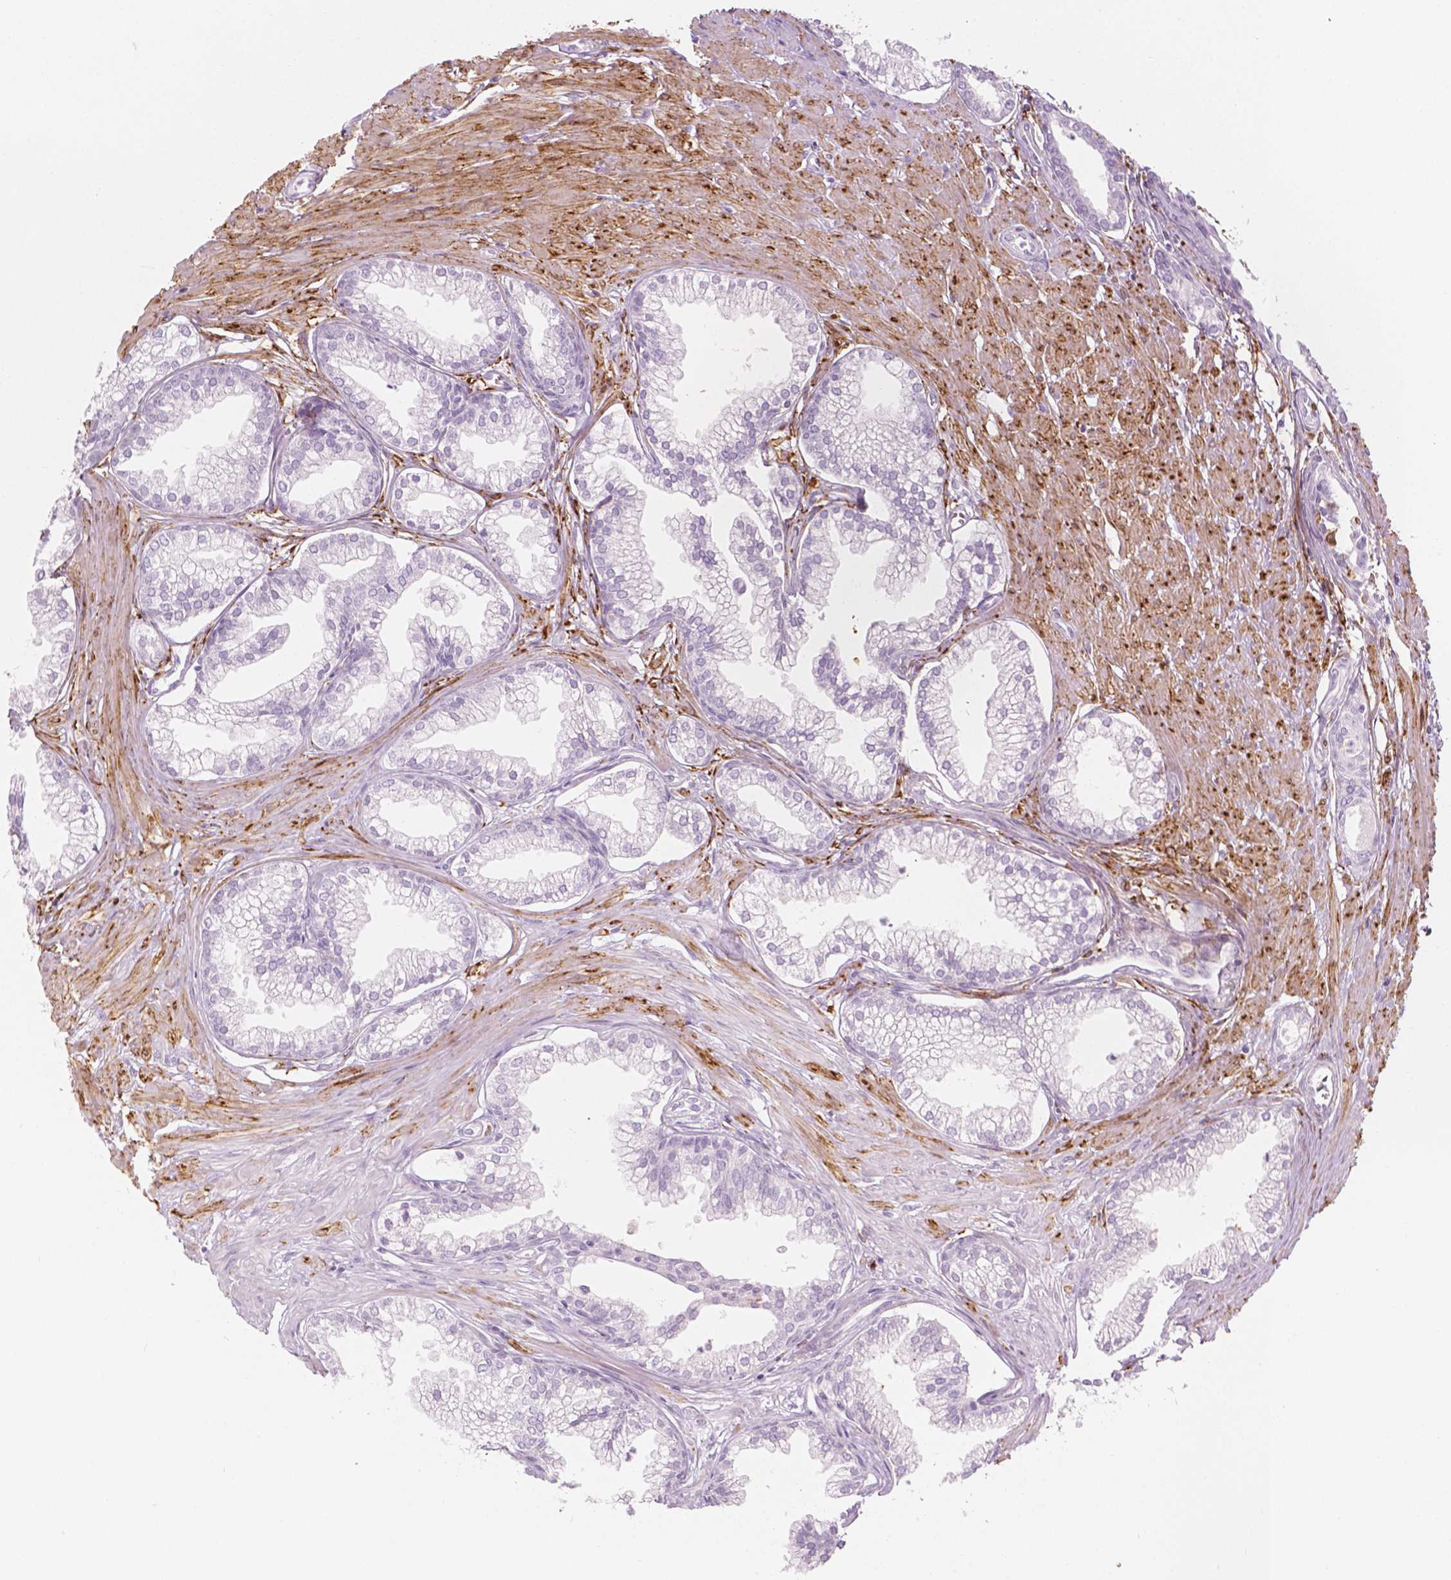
{"staining": {"intensity": "negative", "quantity": "none", "location": "none"}, "tissue": "prostate cancer", "cell_type": "Tumor cells", "image_type": "cancer", "snomed": [{"axis": "morphology", "description": "Adenocarcinoma, NOS"}, {"axis": "topography", "description": "Prostate"}], "caption": "Immunohistochemistry image of neoplastic tissue: human adenocarcinoma (prostate) stained with DAB (3,3'-diaminobenzidine) exhibits no significant protein positivity in tumor cells.", "gene": "CES1", "patient": {"sex": "male", "age": 71}}